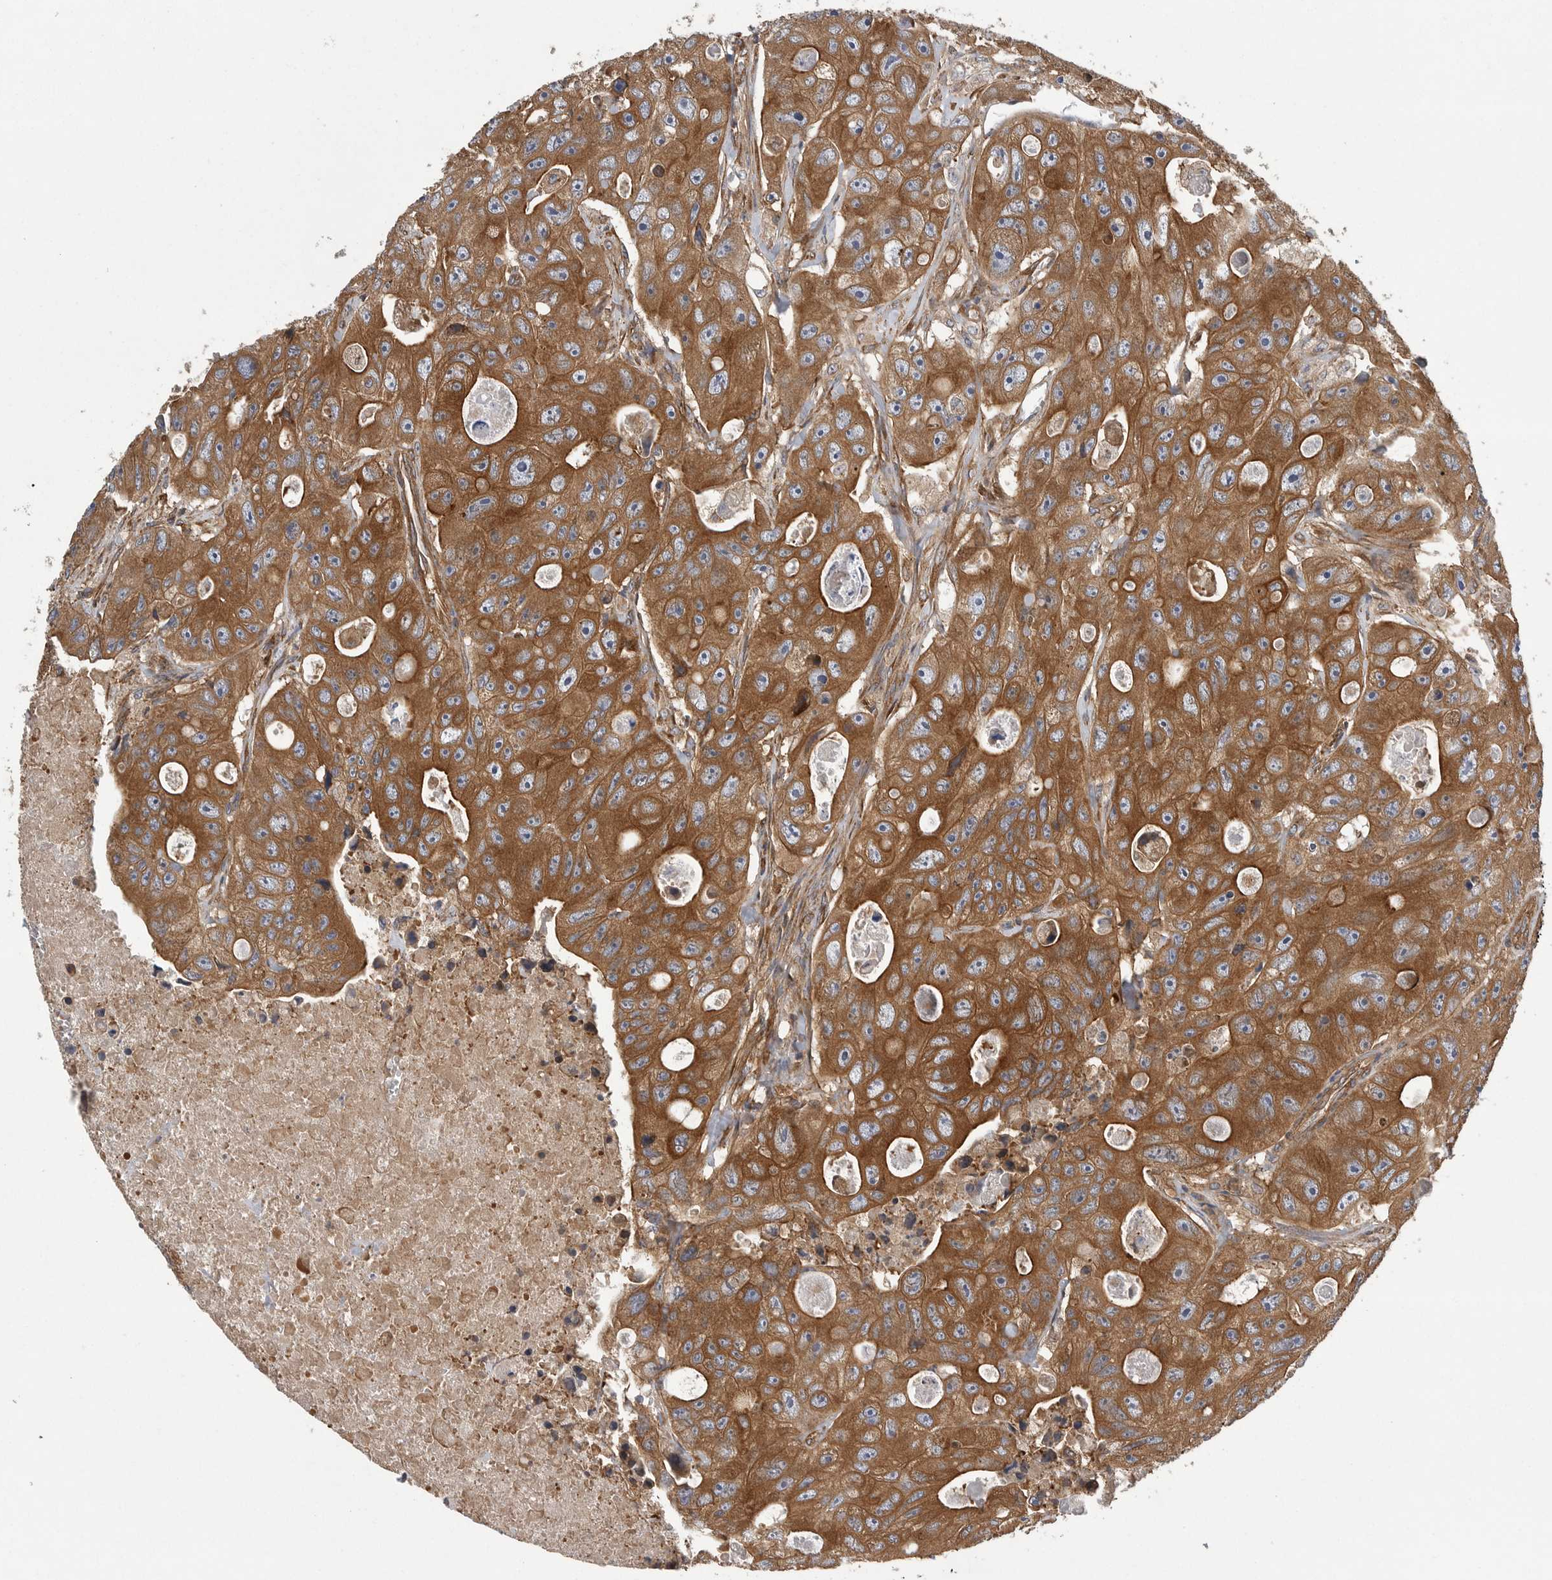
{"staining": {"intensity": "strong", "quantity": "25%-75%", "location": "cytoplasmic/membranous"}, "tissue": "colorectal cancer", "cell_type": "Tumor cells", "image_type": "cancer", "snomed": [{"axis": "morphology", "description": "Adenocarcinoma, NOS"}, {"axis": "topography", "description": "Colon"}], "caption": "Colorectal cancer was stained to show a protein in brown. There is high levels of strong cytoplasmic/membranous expression in approximately 25%-75% of tumor cells.", "gene": "OXR1", "patient": {"sex": "female", "age": 46}}